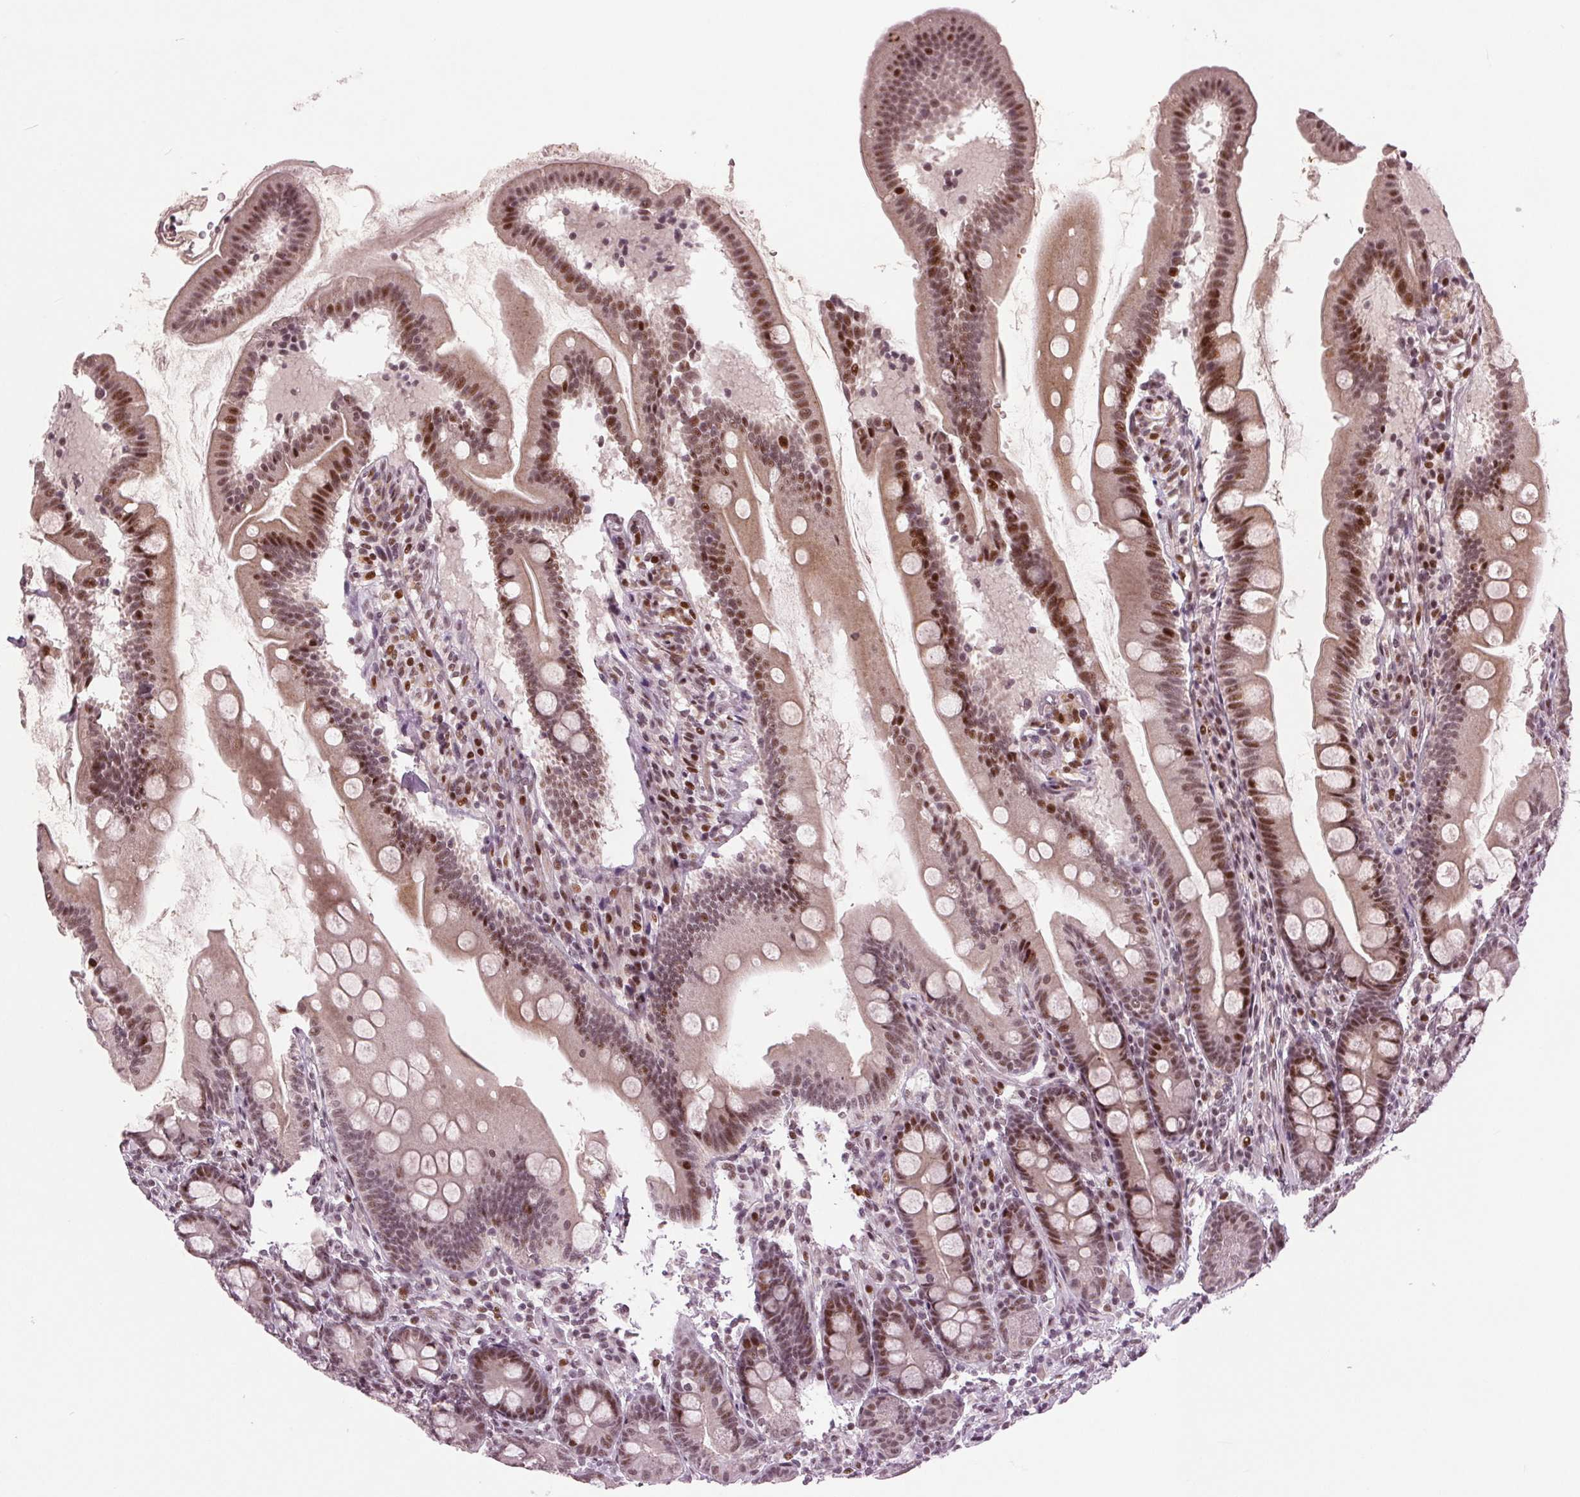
{"staining": {"intensity": "strong", "quantity": ">75%", "location": "nuclear"}, "tissue": "duodenum", "cell_type": "Glandular cells", "image_type": "normal", "snomed": [{"axis": "morphology", "description": "Normal tissue, NOS"}, {"axis": "topography", "description": "Duodenum"}], "caption": "A histopathology image showing strong nuclear staining in about >75% of glandular cells in unremarkable duodenum, as visualized by brown immunohistochemical staining.", "gene": "TTC34", "patient": {"sex": "female", "age": 67}}